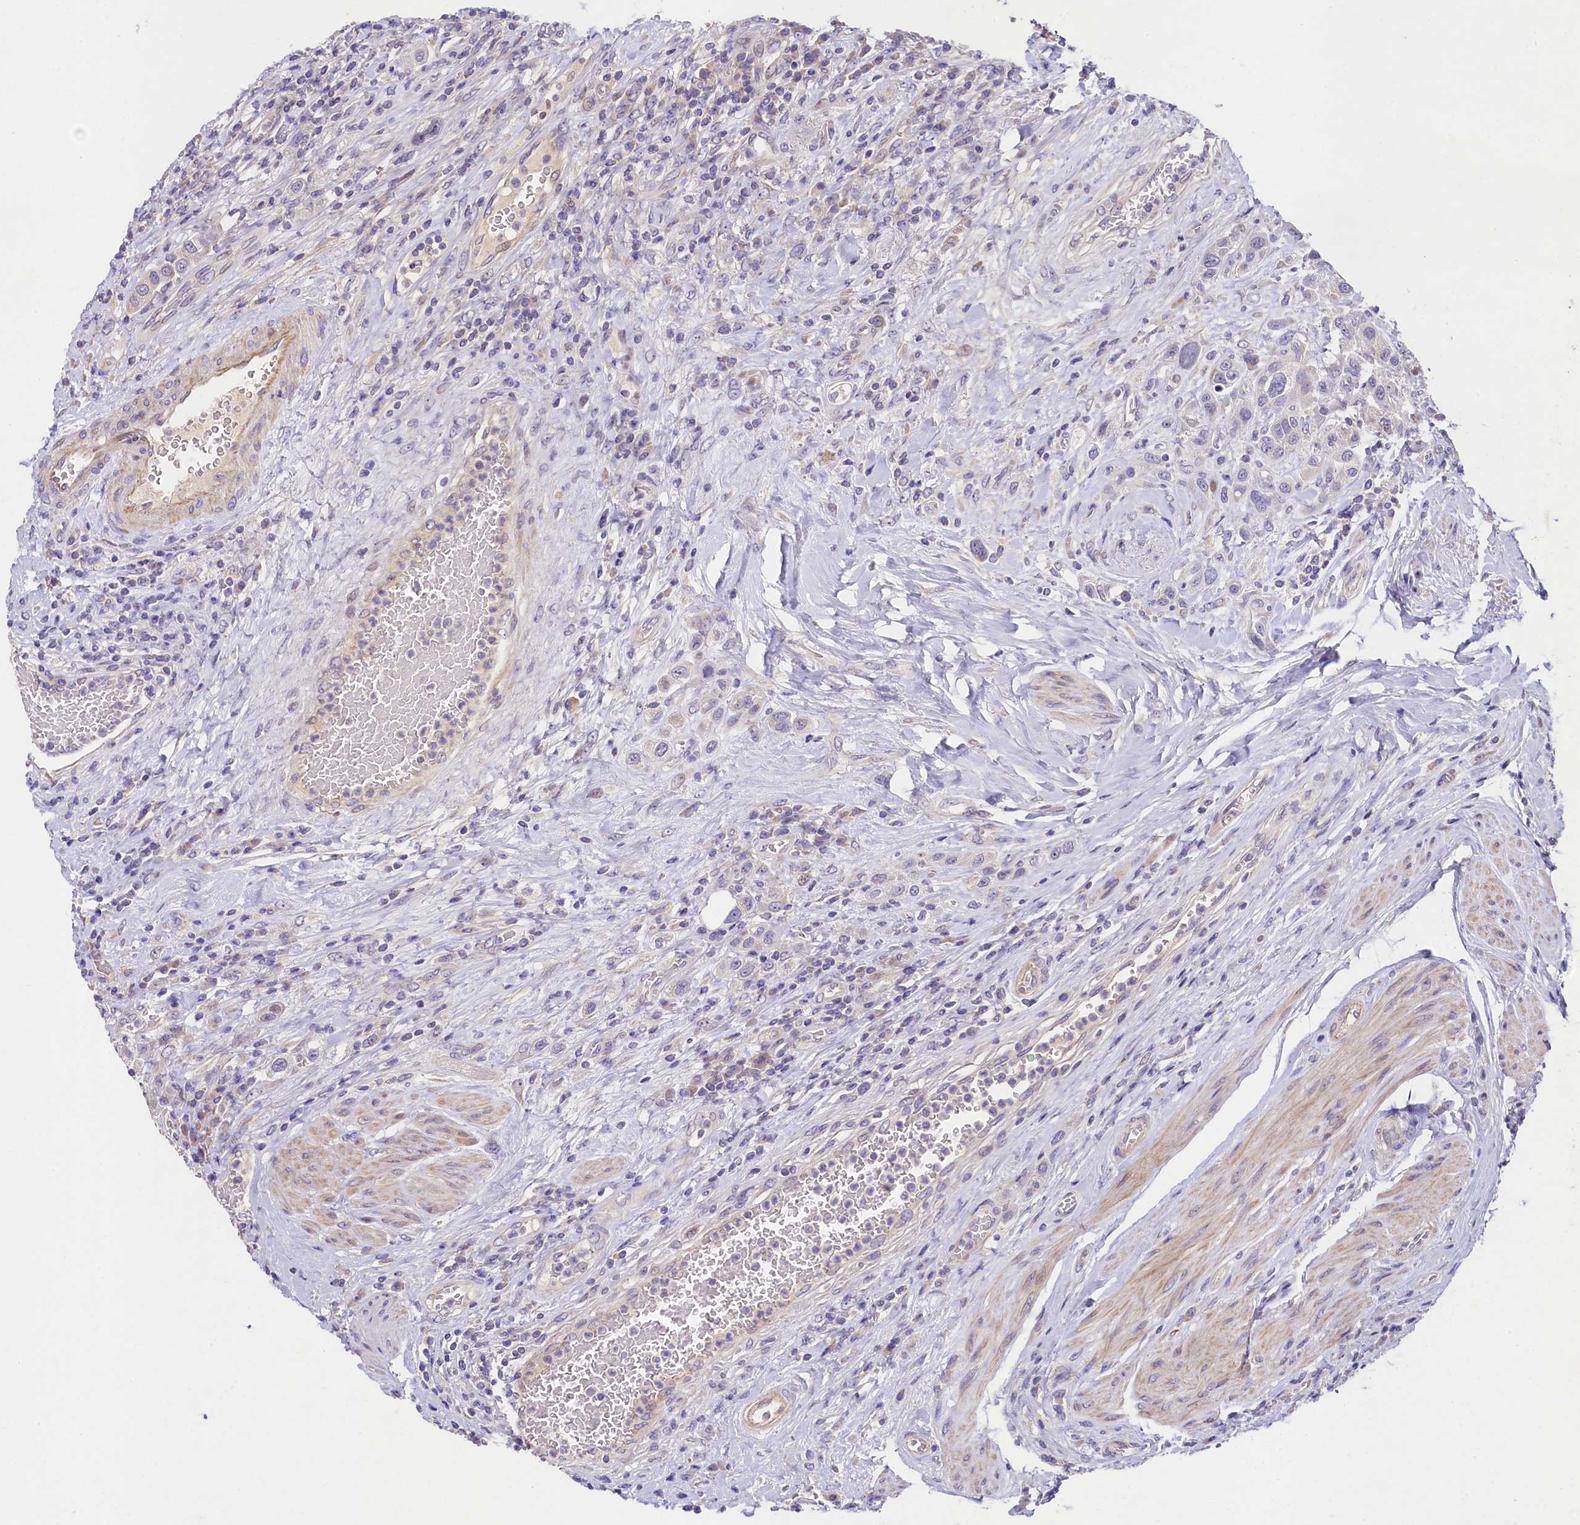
{"staining": {"intensity": "negative", "quantity": "none", "location": "none"}, "tissue": "urothelial cancer", "cell_type": "Tumor cells", "image_type": "cancer", "snomed": [{"axis": "morphology", "description": "Urothelial carcinoma, High grade"}, {"axis": "topography", "description": "Urinary bladder"}], "caption": "This micrograph is of urothelial carcinoma (high-grade) stained with IHC to label a protein in brown with the nuclei are counter-stained blue. There is no staining in tumor cells.", "gene": "FXYD6", "patient": {"sex": "male", "age": 50}}